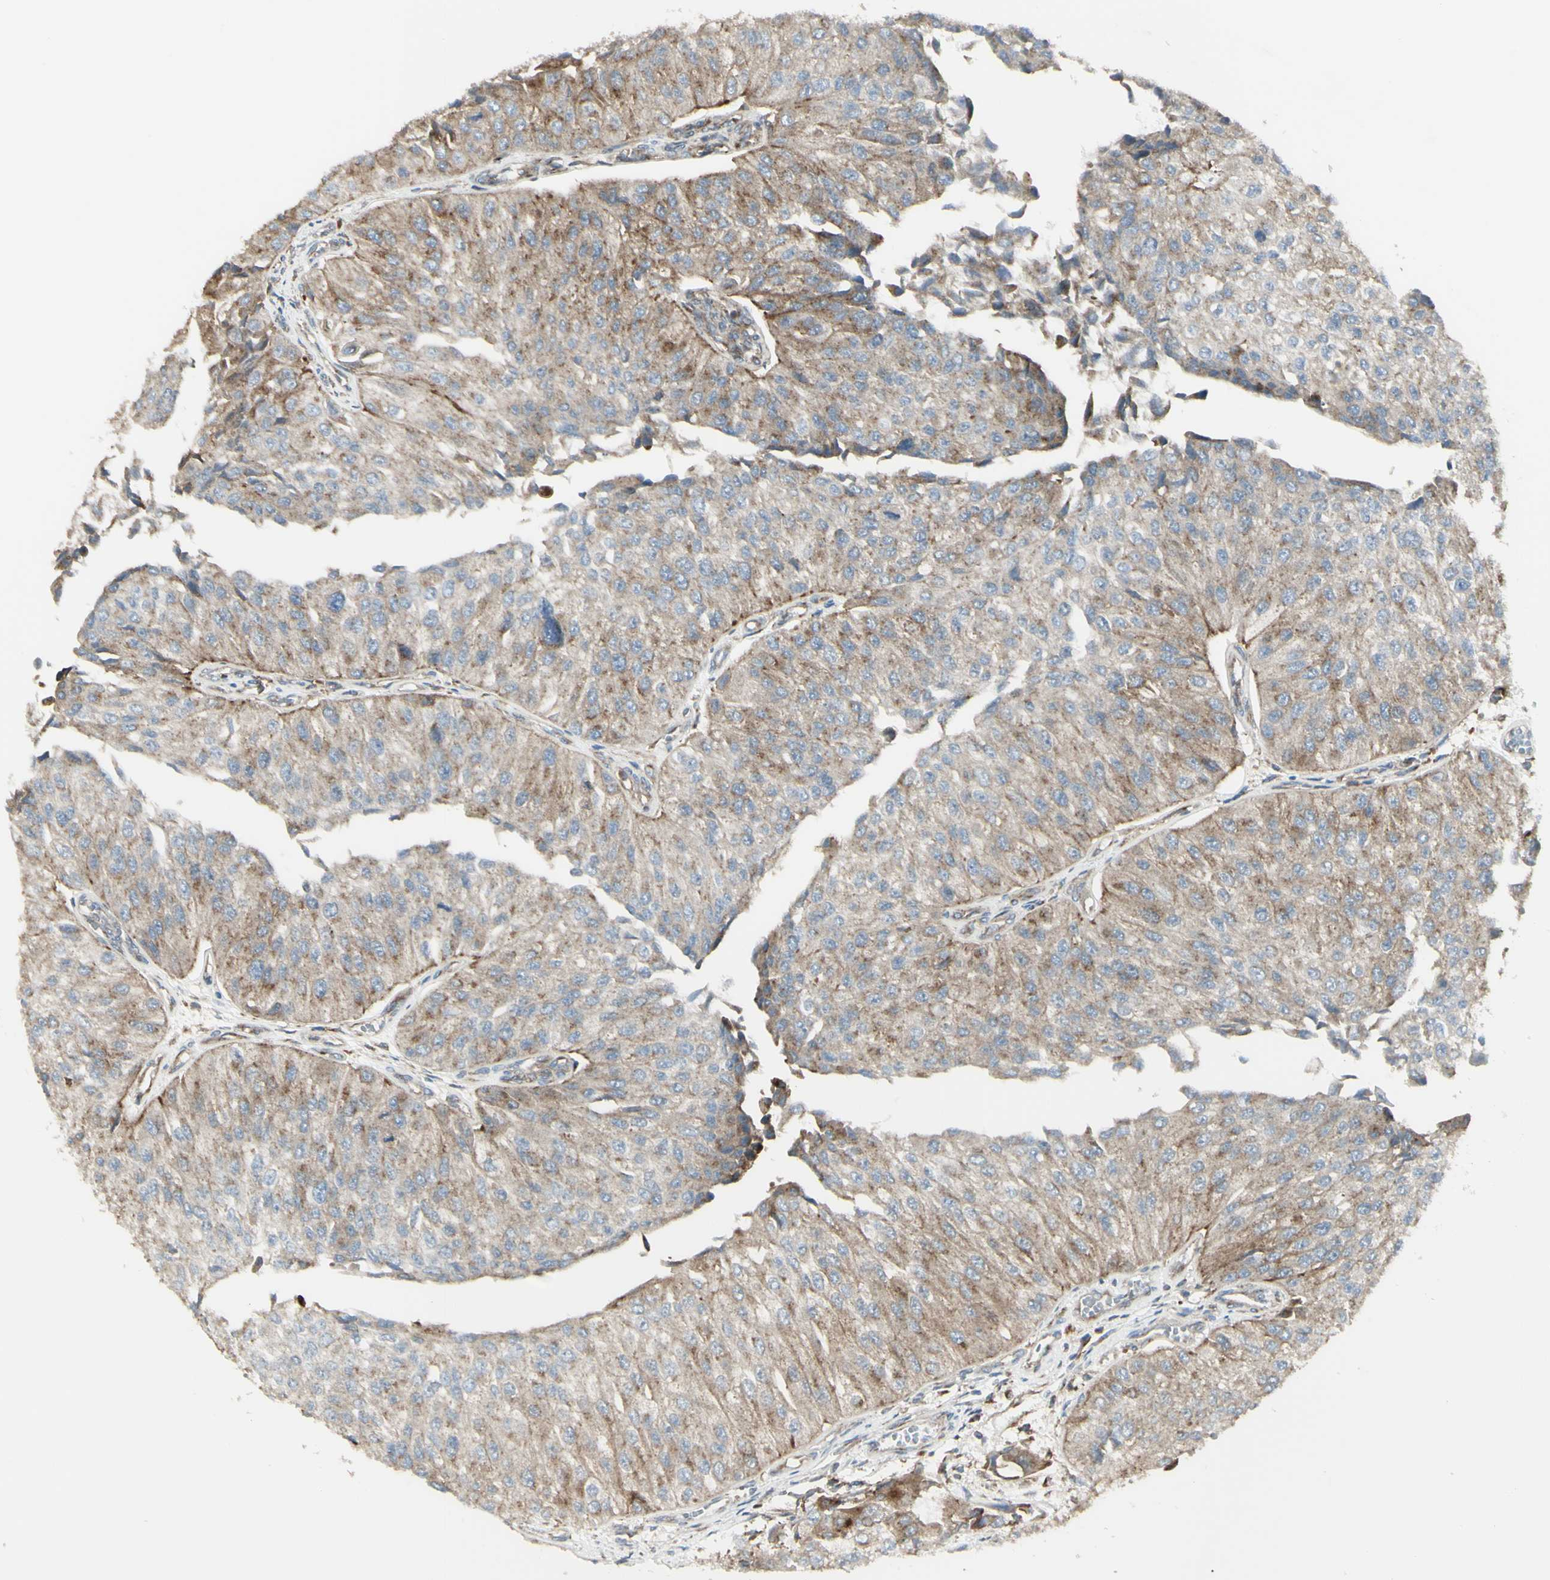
{"staining": {"intensity": "moderate", "quantity": ">75%", "location": "cytoplasmic/membranous"}, "tissue": "urothelial cancer", "cell_type": "Tumor cells", "image_type": "cancer", "snomed": [{"axis": "morphology", "description": "Urothelial carcinoma, High grade"}, {"axis": "topography", "description": "Kidney"}, {"axis": "topography", "description": "Urinary bladder"}], "caption": "A brown stain shows moderate cytoplasmic/membranous expression of a protein in urothelial cancer tumor cells. The staining is performed using DAB (3,3'-diaminobenzidine) brown chromogen to label protein expression. The nuclei are counter-stained blue using hematoxylin.", "gene": "NAPA", "patient": {"sex": "male", "age": 77}}